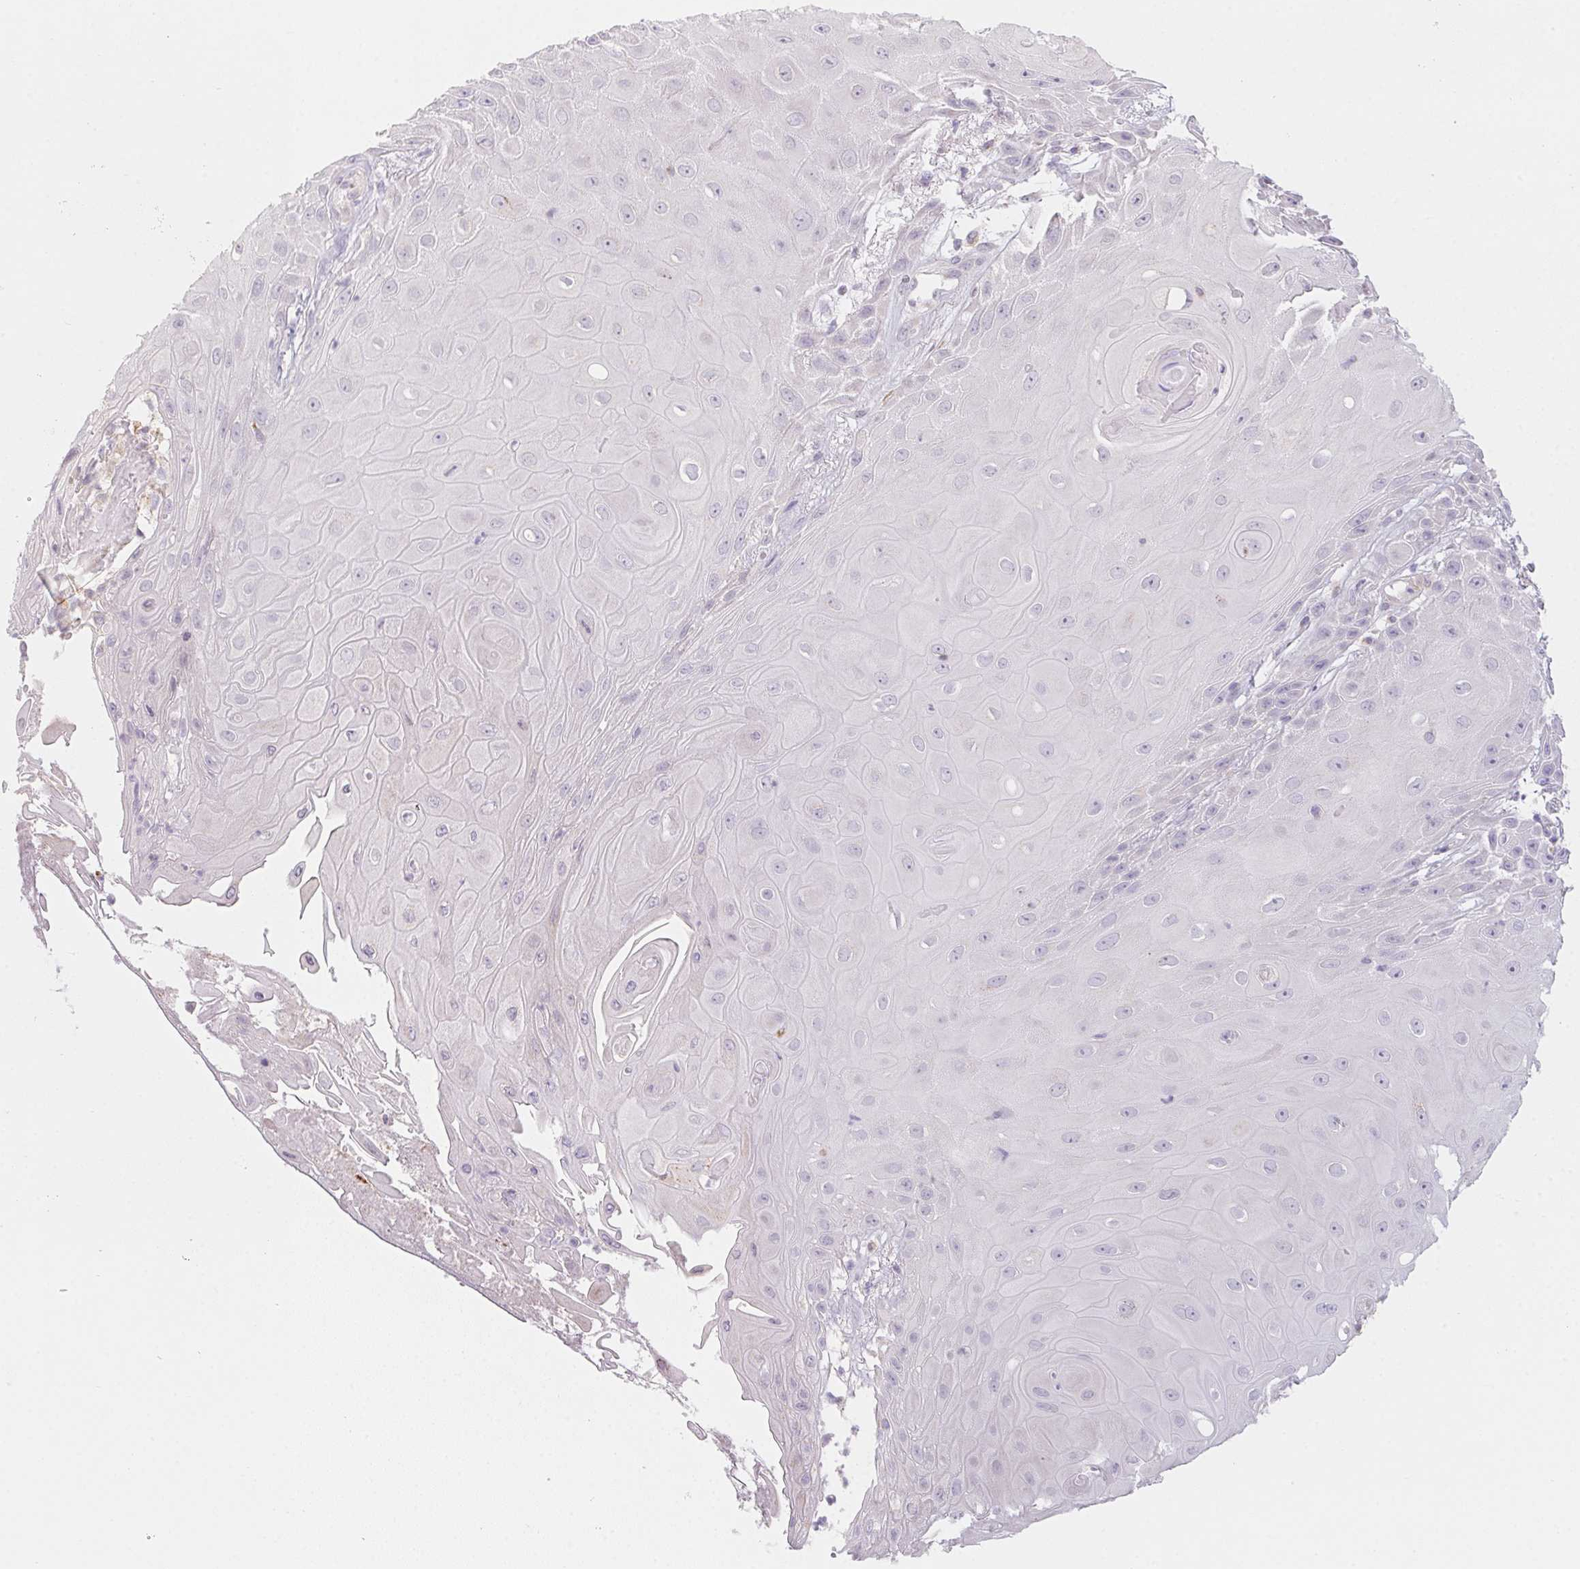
{"staining": {"intensity": "negative", "quantity": "none", "location": "none"}, "tissue": "skin cancer", "cell_type": "Tumor cells", "image_type": "cancer", "snomed": [{"axis": "morphology", "description": "Squamous cell carcinoma, NOS"}, {"axis": "topography", "description": "Skin"}], "caption": "Skin squamous cell carcinoma stained for a protein using immunohistochemistry (IHC) exhibits no positivity tumor cells.", "gene": "PRPH", "patient": {"sex": "male", "age": 62}}